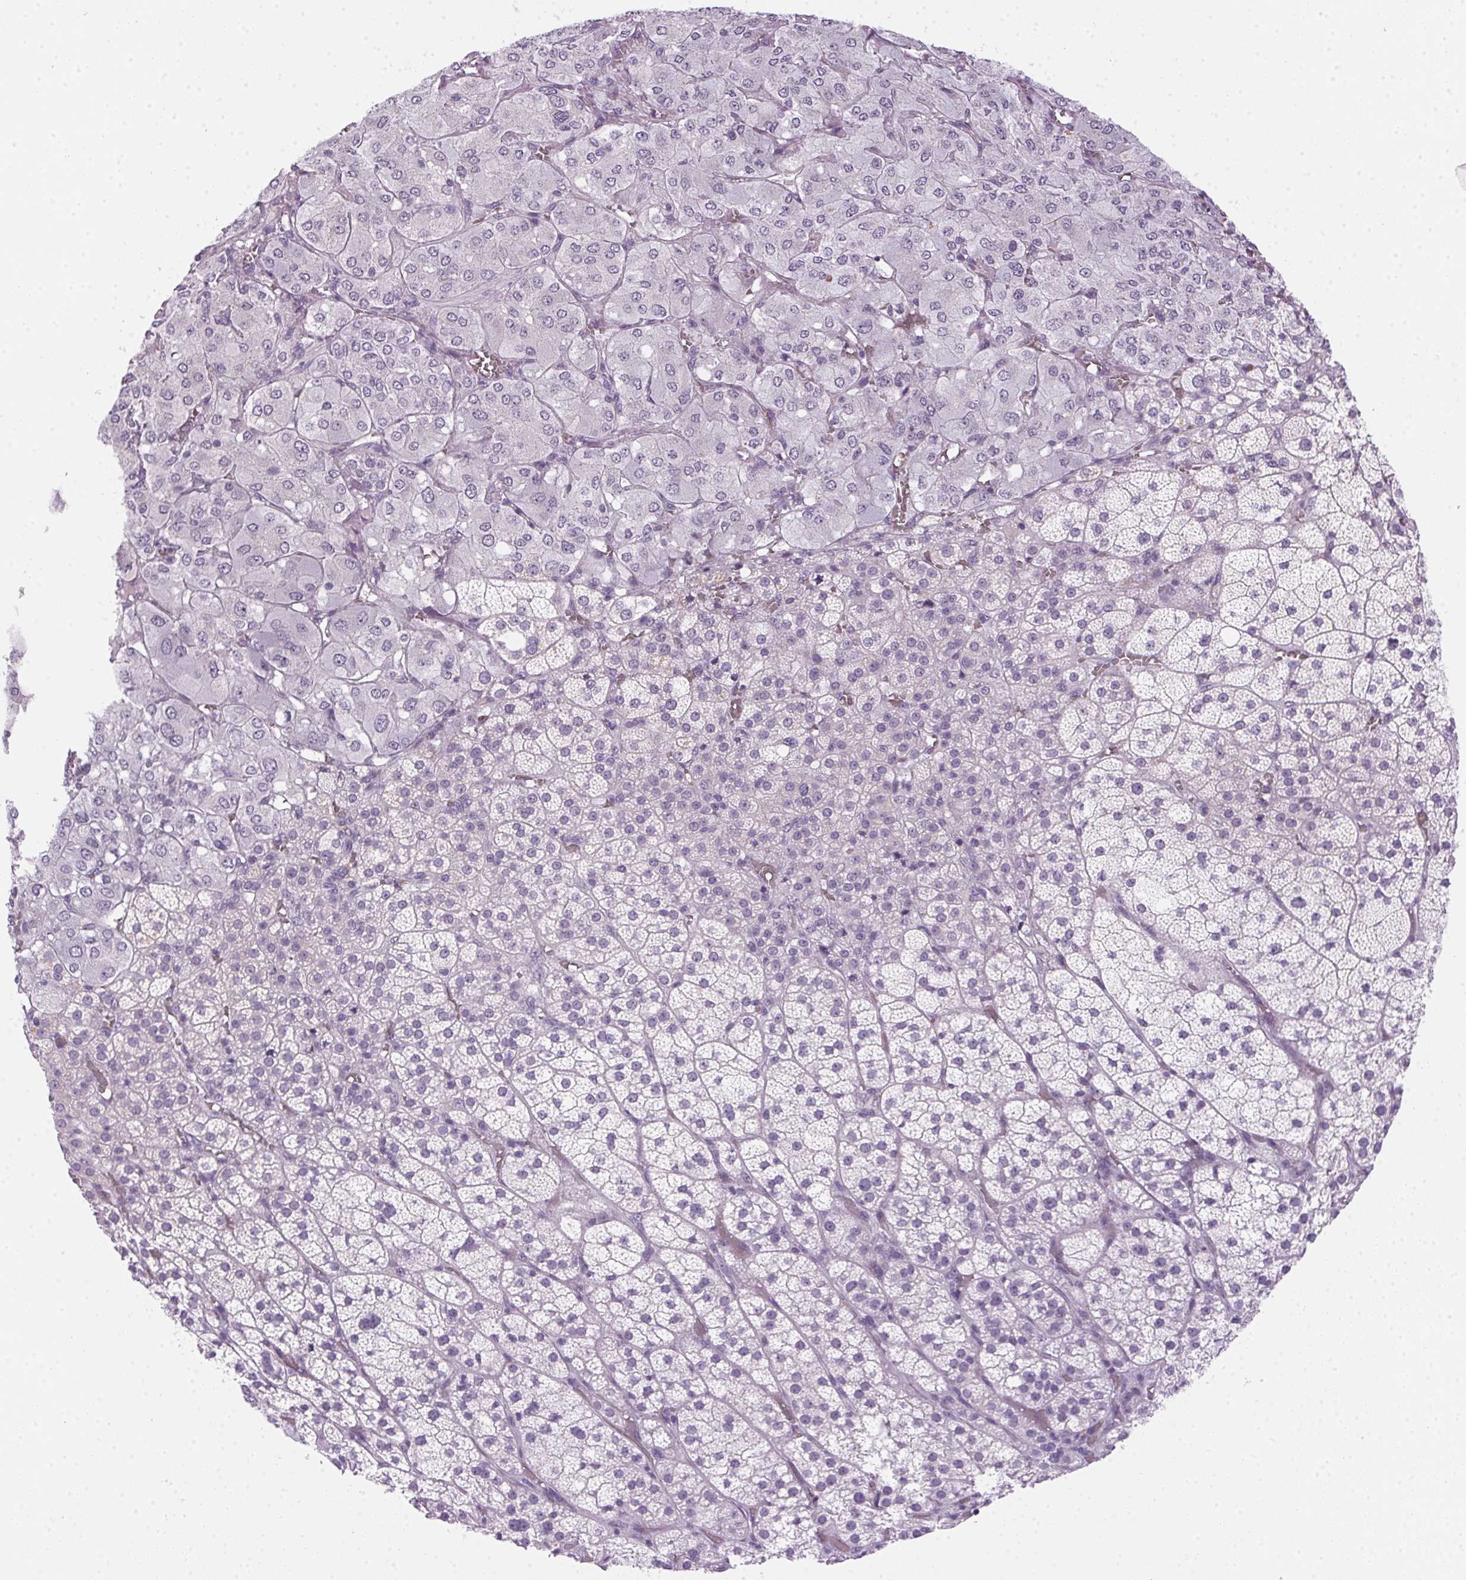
{"staining": {"intensity": "negative", "quantity": "none", "location": "none"}, "tissue": "adrenal gland", "cell_type": "Glandular cells", "image_type": "normal", "snomed": [{"axis": "morphology", "description": "Normal tissue, NOS"}, {"axis": "topography", "description": "Adrenal gland"}], "caption": "DAB immunohistochemical staining of benign adrenal gland reveals no significant staining in glandular cells.", "gene": "POPDC2", "patient": {"sex": "female", "age": 60}}